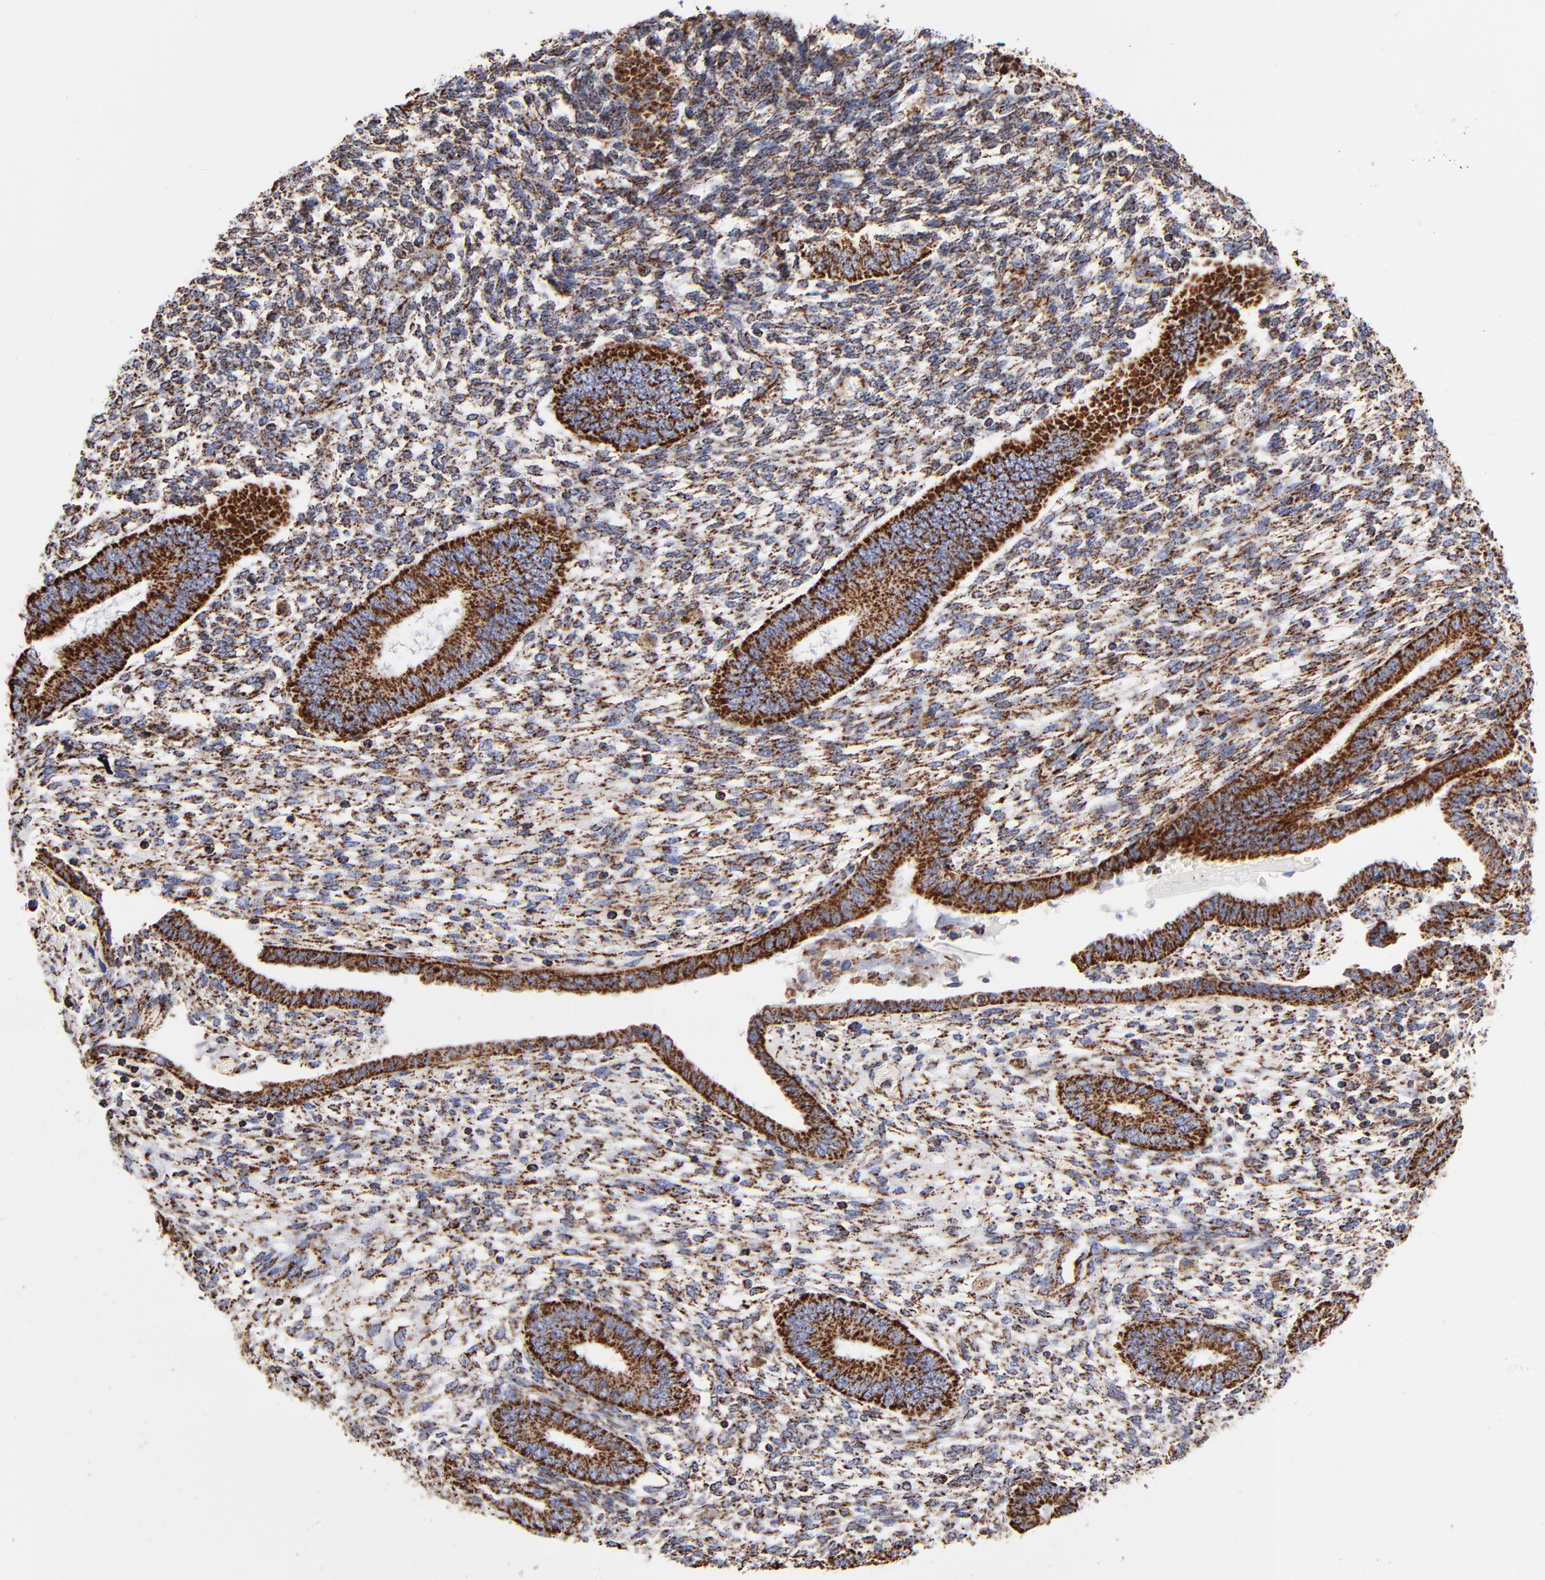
{"staining": {"intensity": "strong", "quantity": ">75%", "location": "cytoplasmic/membranous"}, "tissue": "endometrium", "cell_type": "Cells in endometrial stroma", "image_type": "normal", "snomed": [{"axis": "morphology", "description": "Normal tissue, NOS"}, {"axis": "topography", "description": "Endometrium"}], "caption": "Cells in endometrial stroma demonstrate high levels of strong cytoplasmic/membranous staining in about >75% of cells in benign human endometrium. The staining was performed using DAB (3,3'-diaminobenzidine) to visualize the protein expression in brown, while the nuclei were stained in blue with hematoxylin (Magnification: 20x).", "gene": "PHB1", "patient": {"sex": "female", "age": 42}}